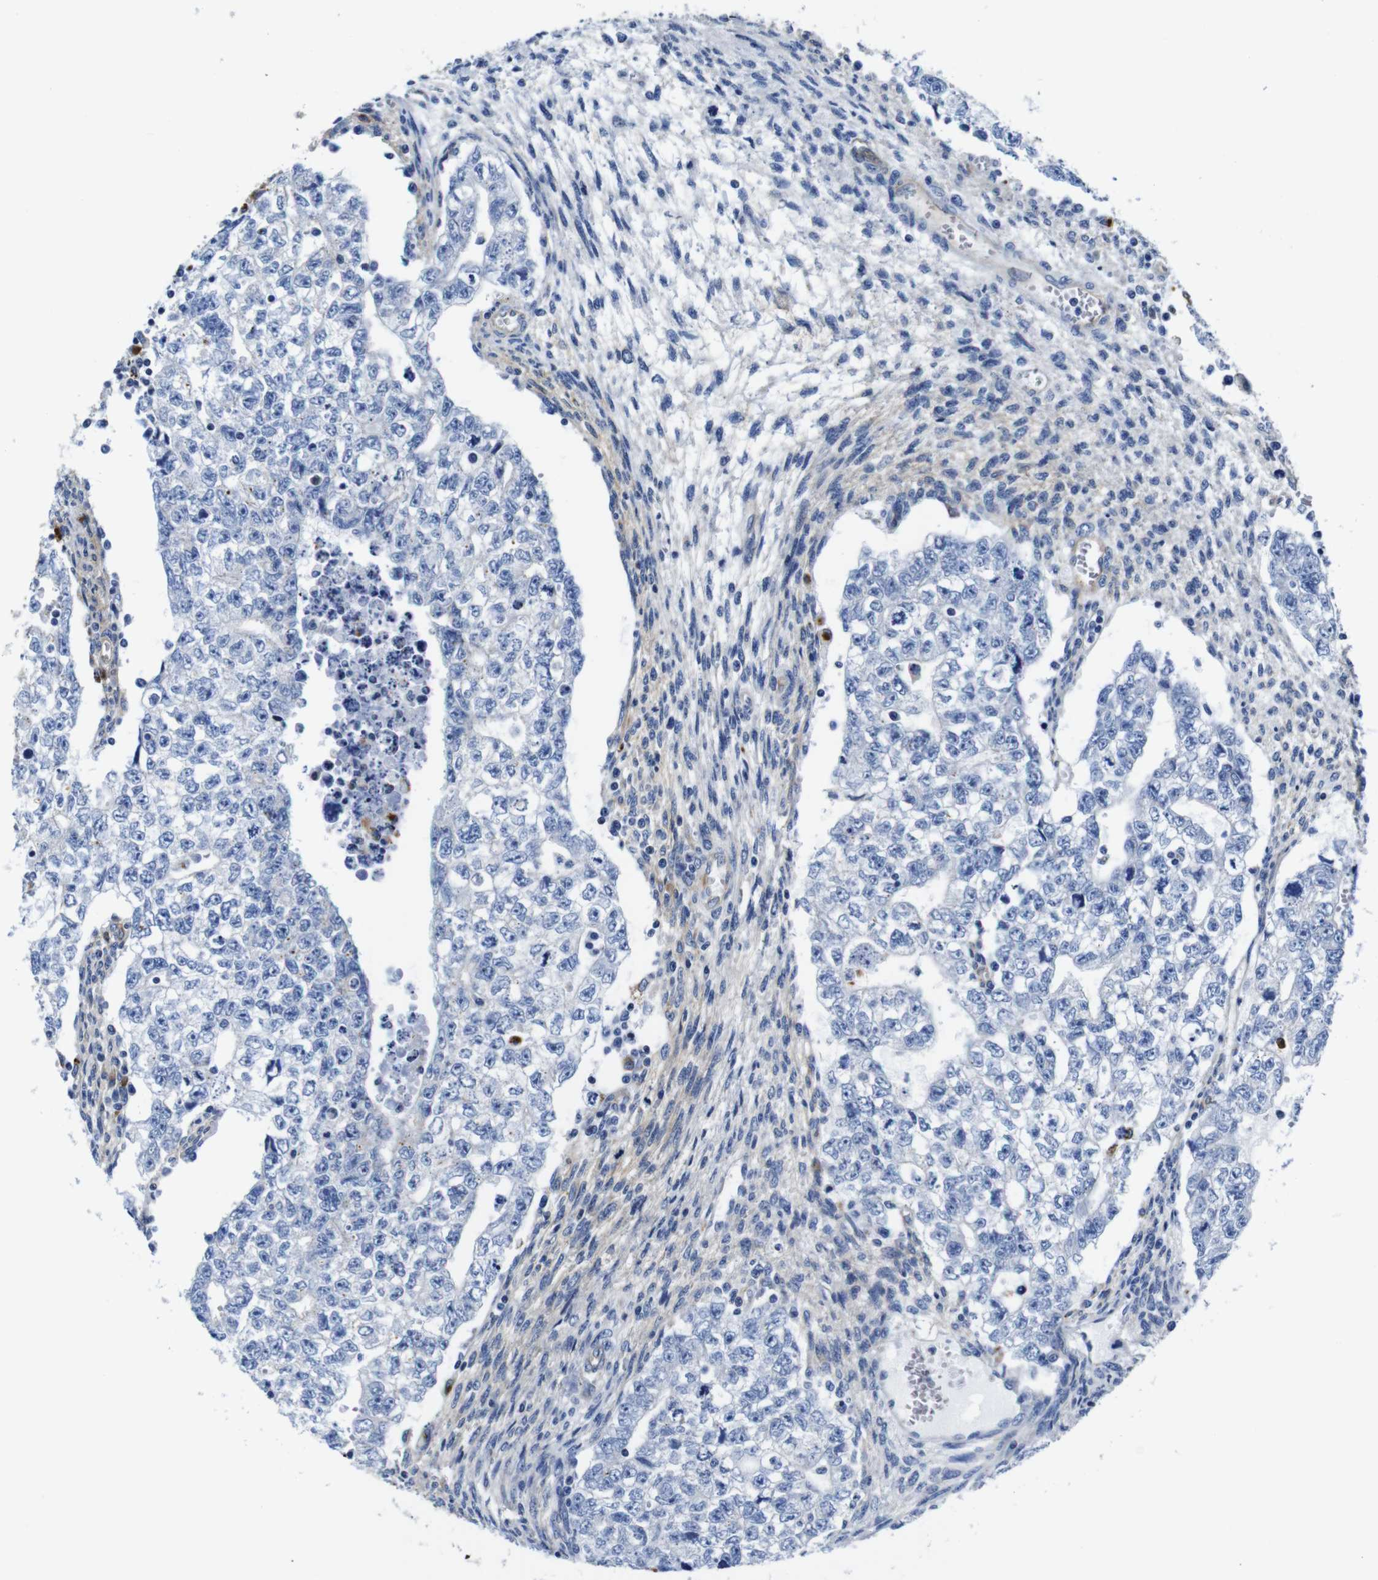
{"staining": {"intensity": "negative", "quantity": "none", "location": "none"}, "tissue": "testis cancer", "cell_type": "Tumor cells", "image_type": "cancer", "snomed": [{"axis": "morphology", "description": "Seminoma, NOS"}, {"axis": "morphology", "description": "Carcinoma, Embryonal, NOS"}, {"axis": "topography", "description": "Testis"}], "caption": "An immunohistochemistry image of seminoma (testis) is shown. There is no staining in tumor cells of seminoma (testis).", "gene": "GIMAP2", "patient": {"sex": "male", "age": 38}}